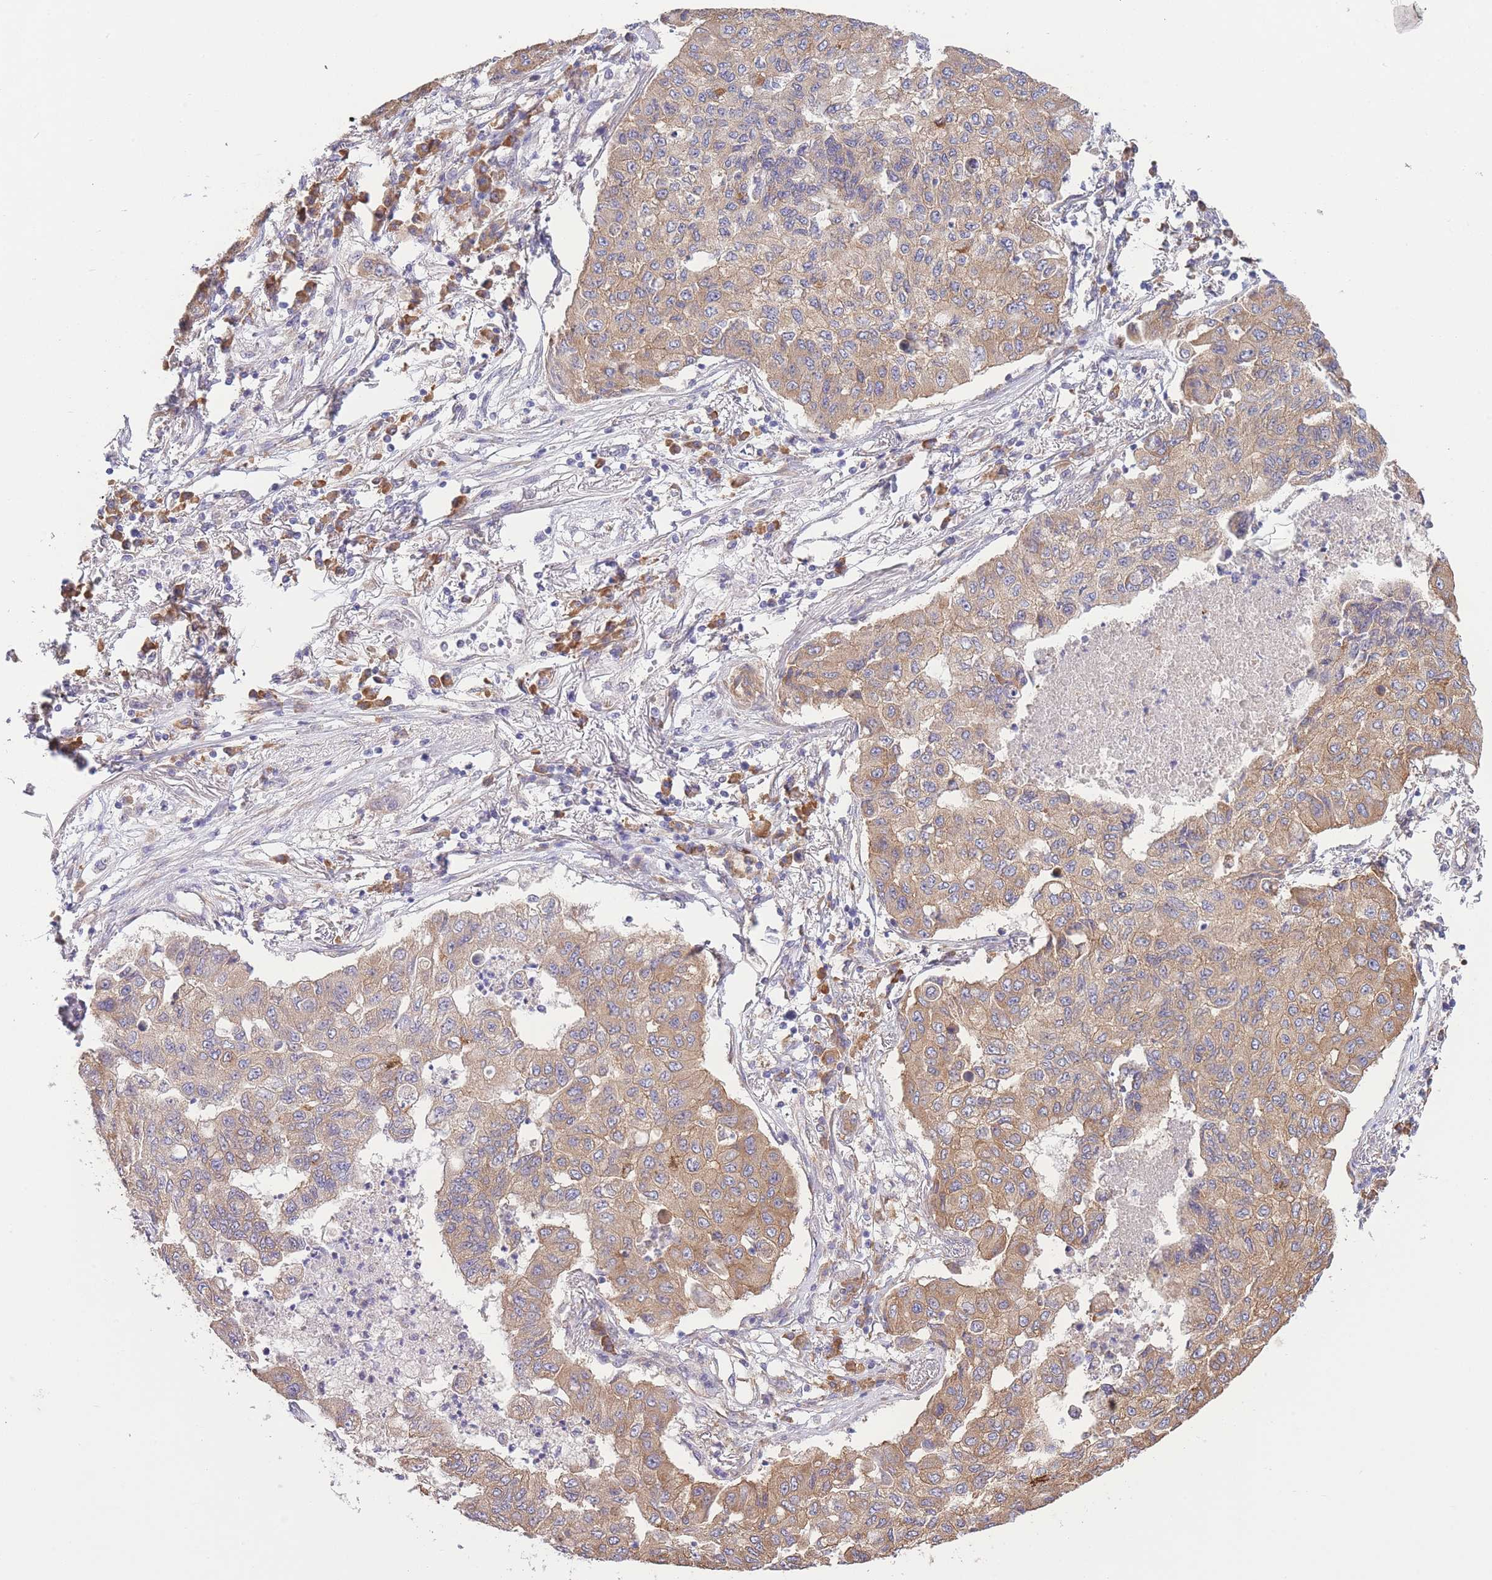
{"staining": {"intensity": "moderate", "quantity": ">75%", "location": "cytoplasmic/membranous"}, "tissue": "lung cancer", "cell_type": "Tumor cells", "image_type": "cancer", "snomed": [{"axis": "morphology", "description": "Squamous cell carcinoma, NOS"}, {"axis": "topography", "description": "Lung"}], "caption": "The immunohistochemical stain highlights moderate cytoplasmic/membranous expression in tumor cells of lung cancer tissue.", "gene": "BEX1", "patient": {"sex": "male", "age": 74}}